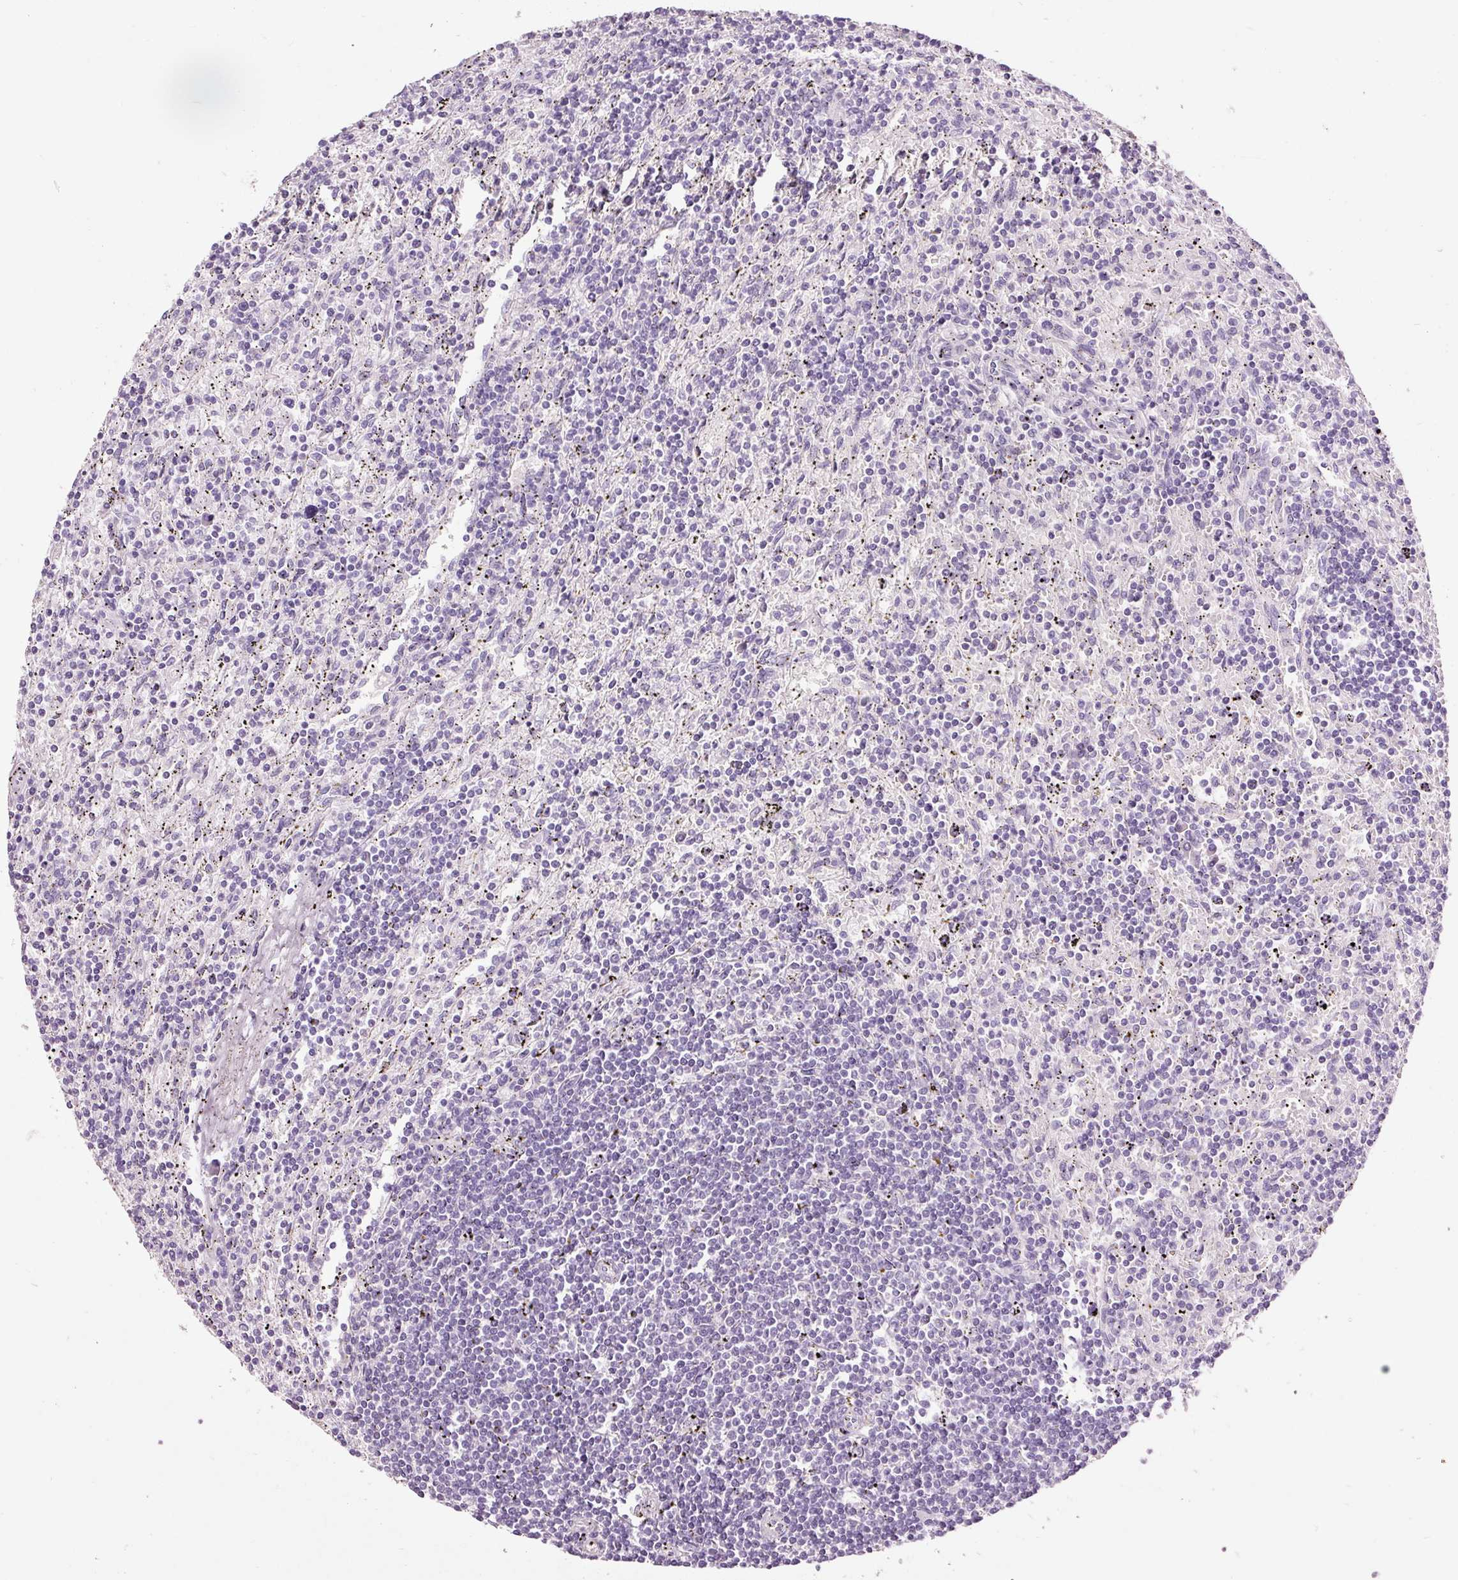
{"staining": {"intensity": "negative", "quantity": "none", "location": "none"}, "tissue": "lymphoma", "cell_type": "Tumor cells", "image_type": "cancer", "snomed": [{"axis": "morphology", "description": "Malignant lymphoma, non-Hodgkin's type, Low grade"}, {"axis": "topography", "description": "Spleen"}], "caption": "This is an immunohistochemistry photomicrograph of low-grade malignant lymphoma, non-Hodgkin's type. There is no positivity in tumor cells.", "gene": "MUC5AC", "patient": {"sex": "male", "age": 76}}